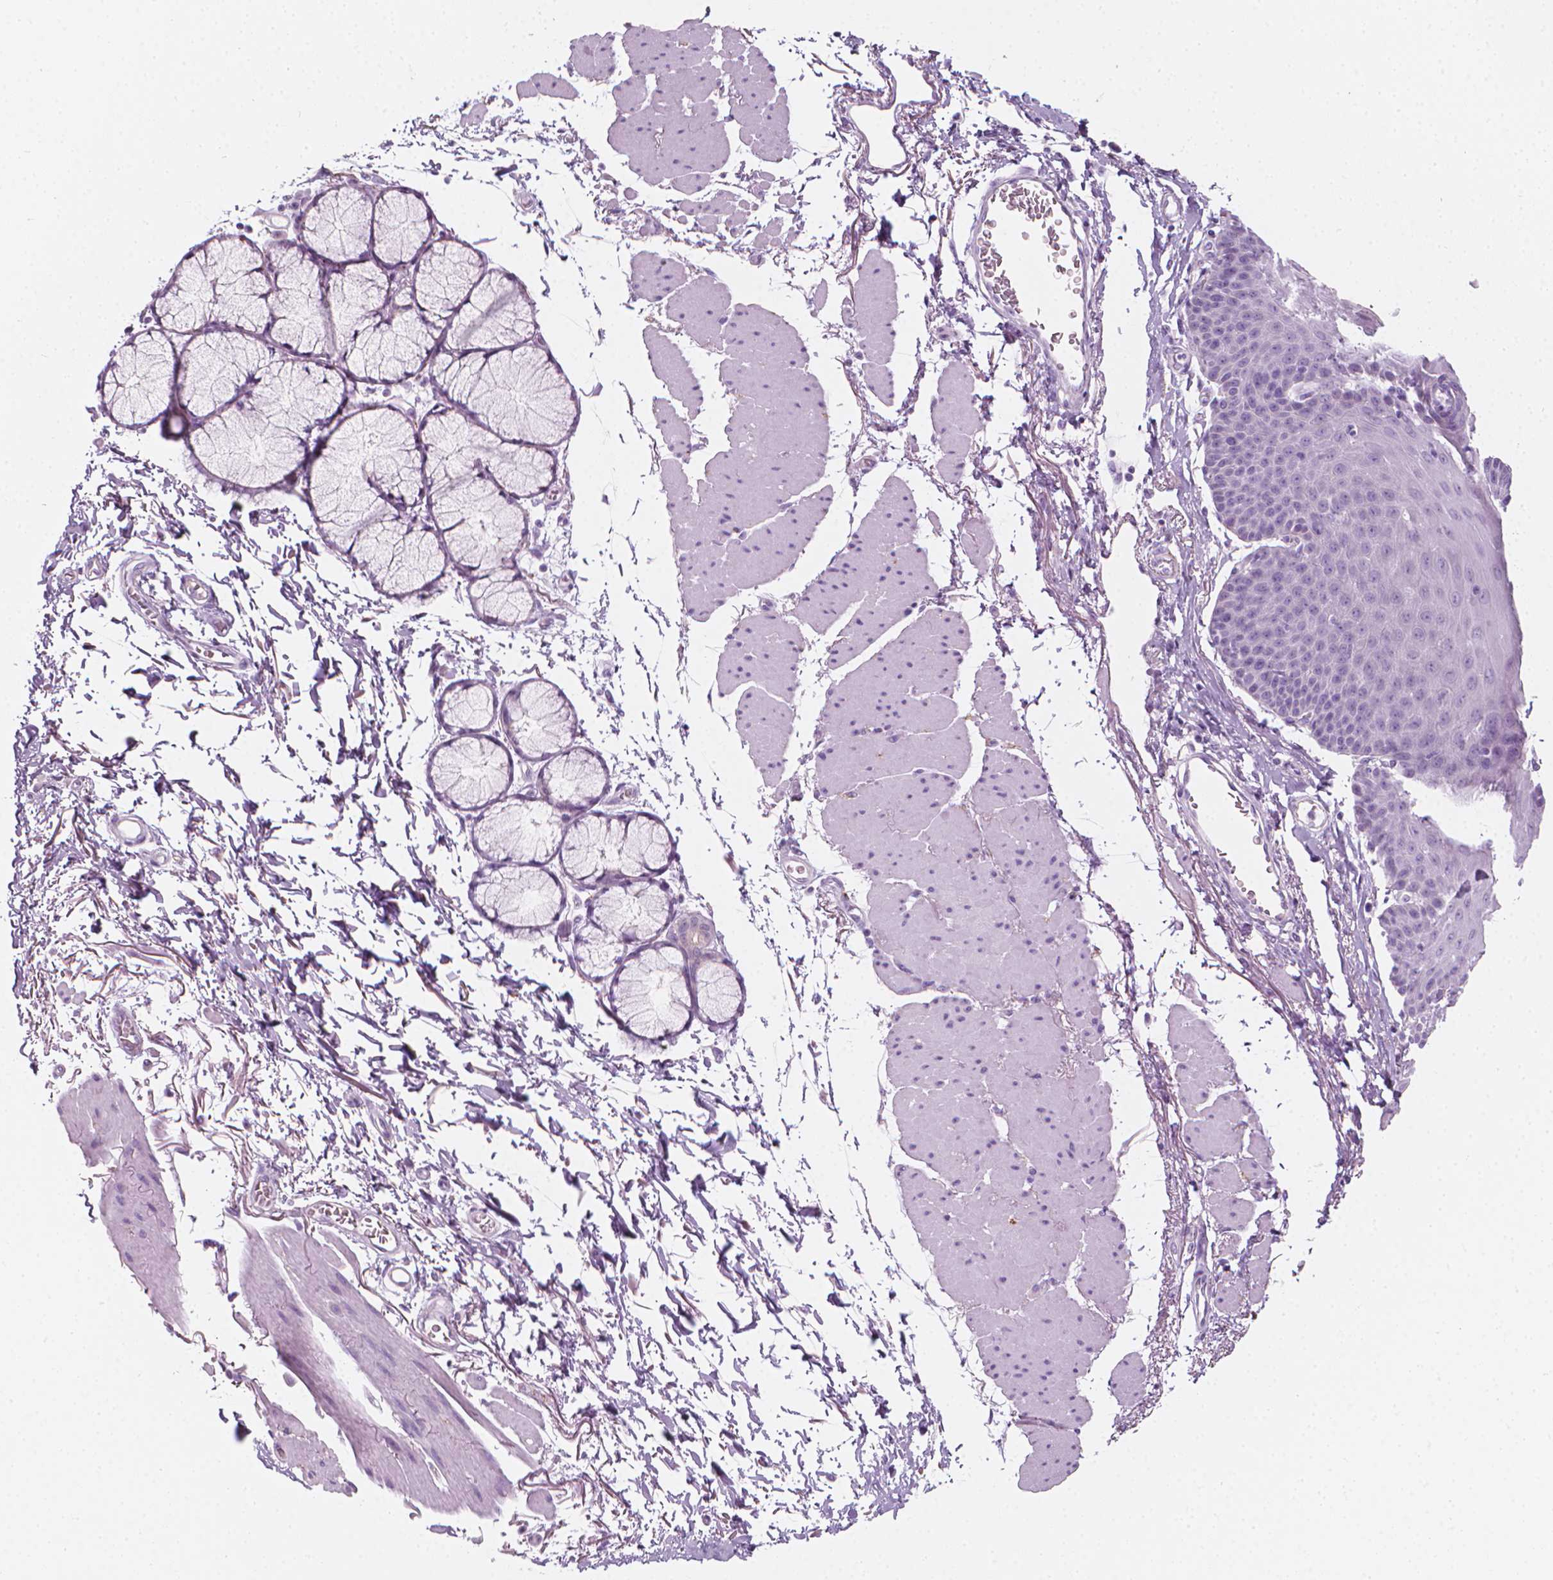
{"staining": {"intensity": "negative", "quantity": "none", "location": "none"}, "tissue": "esophagus", "cell_type": "Squamous epithelial cells", "image_type": "normal", "snomed": [{"axis": "morphology", "description": "Normal tissue, NOS"}, {"axis": "topography", "description": "Esophagus"}], "caption": "Photomicrograph shows no protein staining in squamous epithelial cells of unremarkable esophagus.", "gene": "SCG3", "patient": {"sex": "female", "age": 81}}